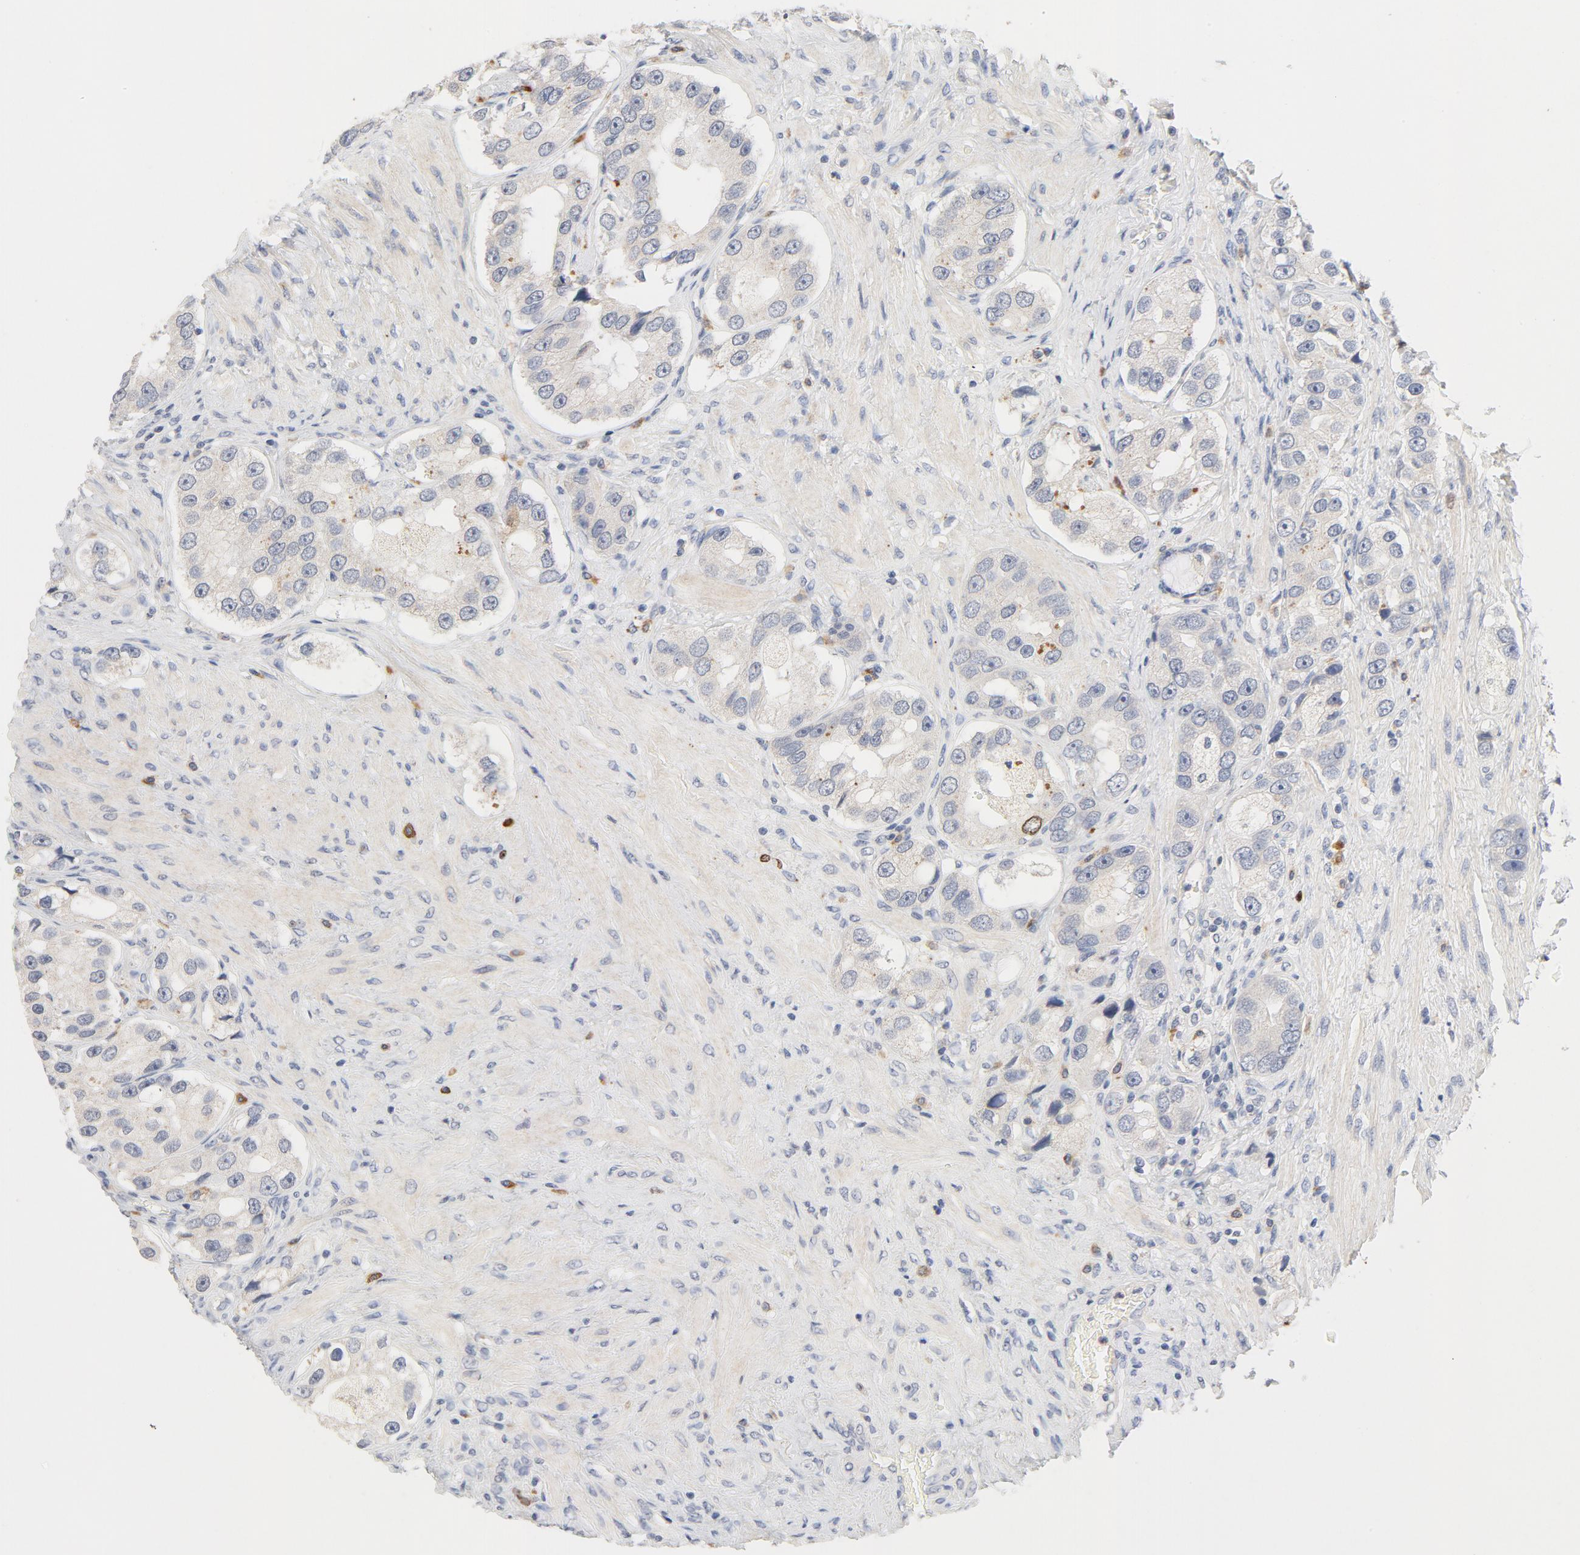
{"staining": {"intensity": "negative", "quantity": "none", "location": "none"}, "tissue": "prostate cancer", "cell_type": "Tumor cells", "image_type": "cancer", "snomed": [{"axis": "morphology", "description": "Adenocarcinoma, High grade"}, {"axis": "topography", "description": "Prostate"}], "caption": "DAB (3,3'-diaminobenzidine) immunohistochemical staining of human prostate cancer (high-grade adenocarcinoma) shows no significant staining in tumor cells.", "gene": "BIRC5", "patient": {"sex": "male", "age": 63}}